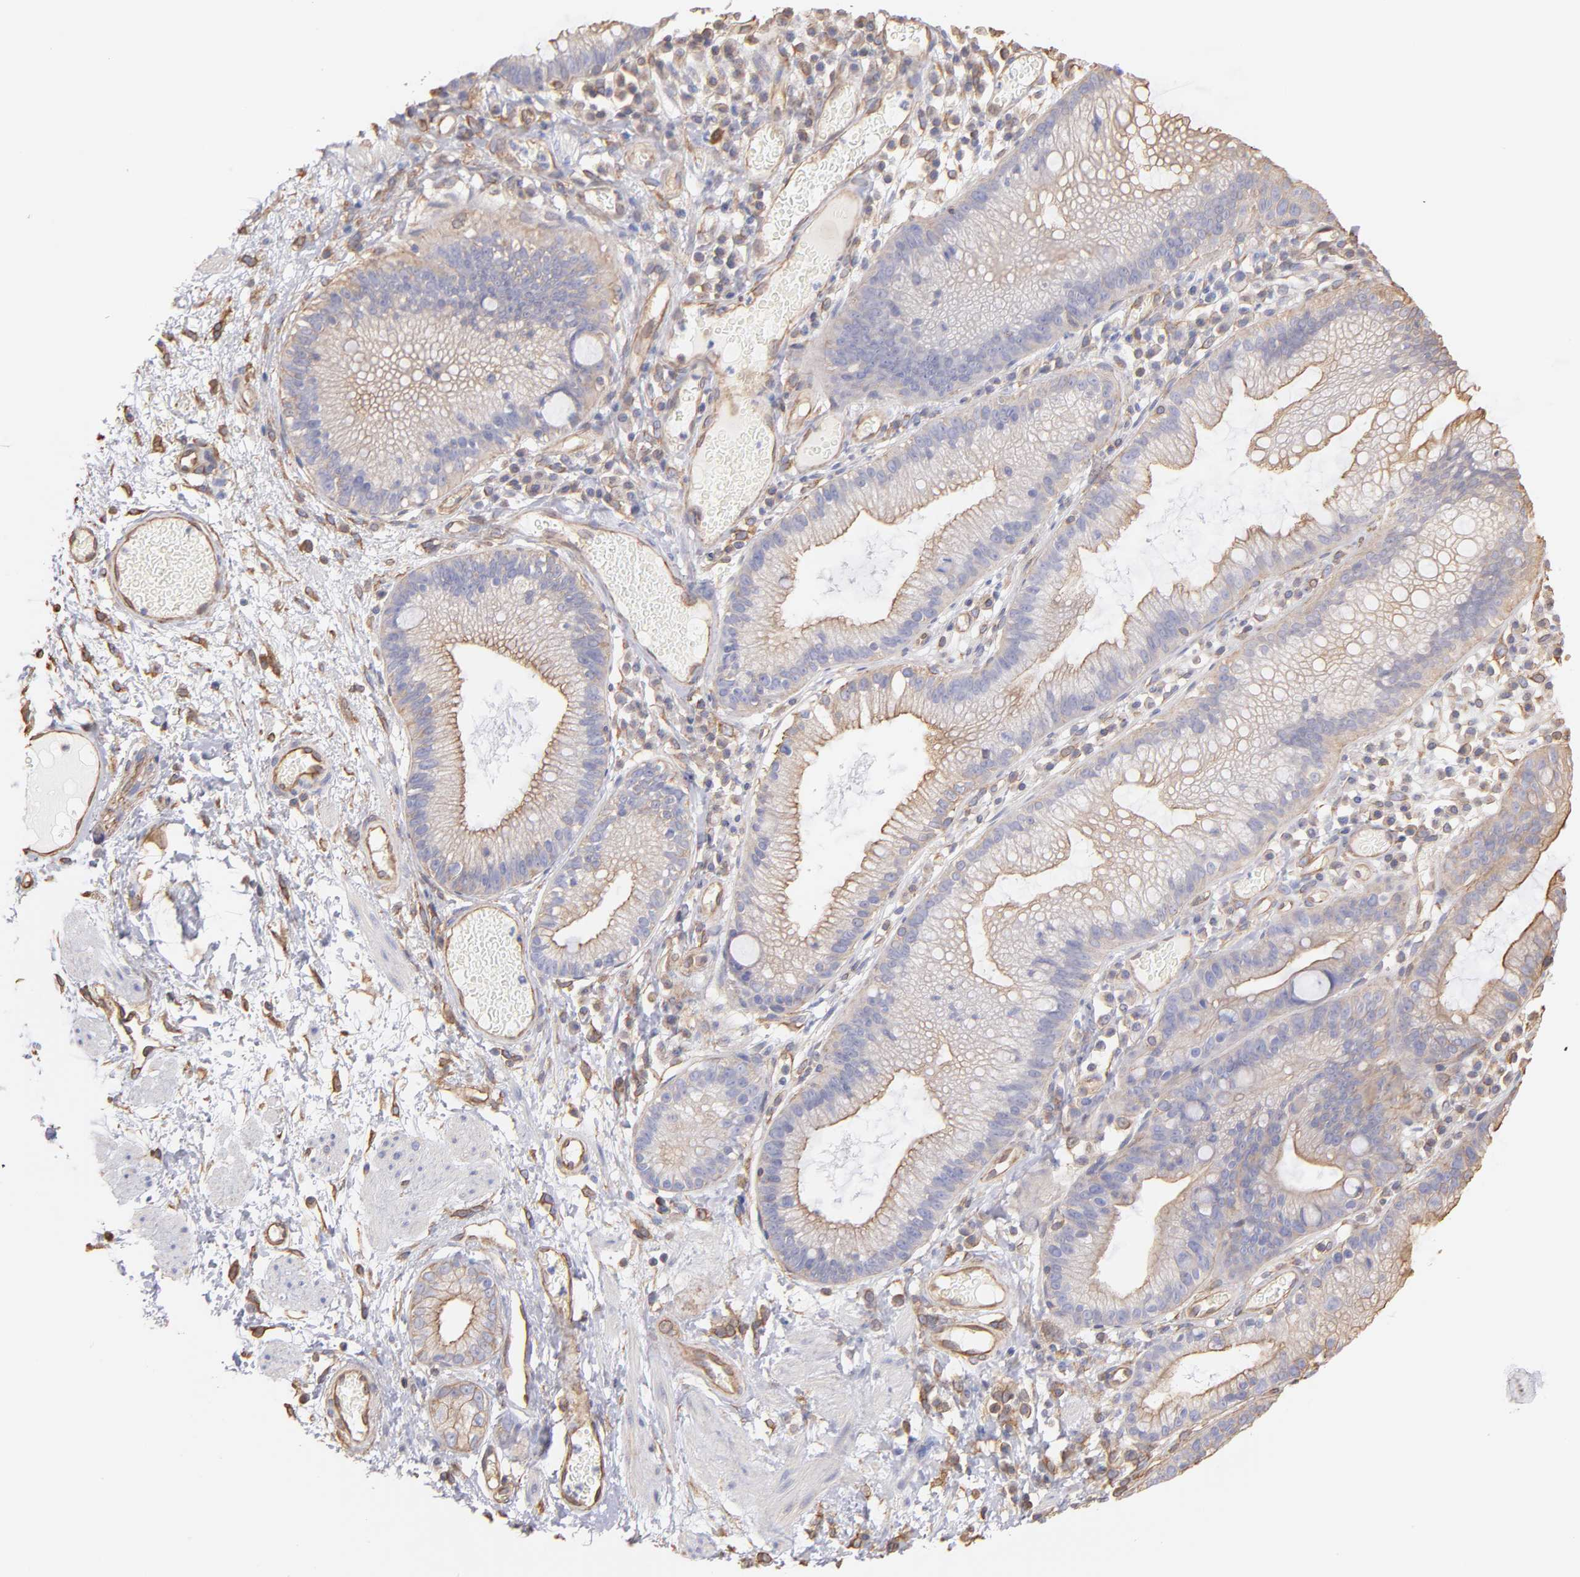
{"staining": {"intensity": "negative", "quantity": "none", "location": "none"}, "tissue": "skin", "cell_type": "Epidermal cells", "image_type": "normal", "snomed": [{"axis": "morphology", "description": "Normal tissue, NOS"}, {"axis": "morphology", "description": "Hemorrhoids"}, {"axis": "morphology", "description": "Inflammation, NOS"}, {"axis": "topography", "description": "Anal"}], "caption": "A histopathology image of skin stained for a protein displays no brown staining in epidermal cells. (Stains: DAB (3,3'-diaminobenzidine) IHC with hematoxylin counter stain, Microscopy: brightfield microscopy at high magnification).", "gene": "PLEC", "patient": {"sex": "male", "age": 60}}